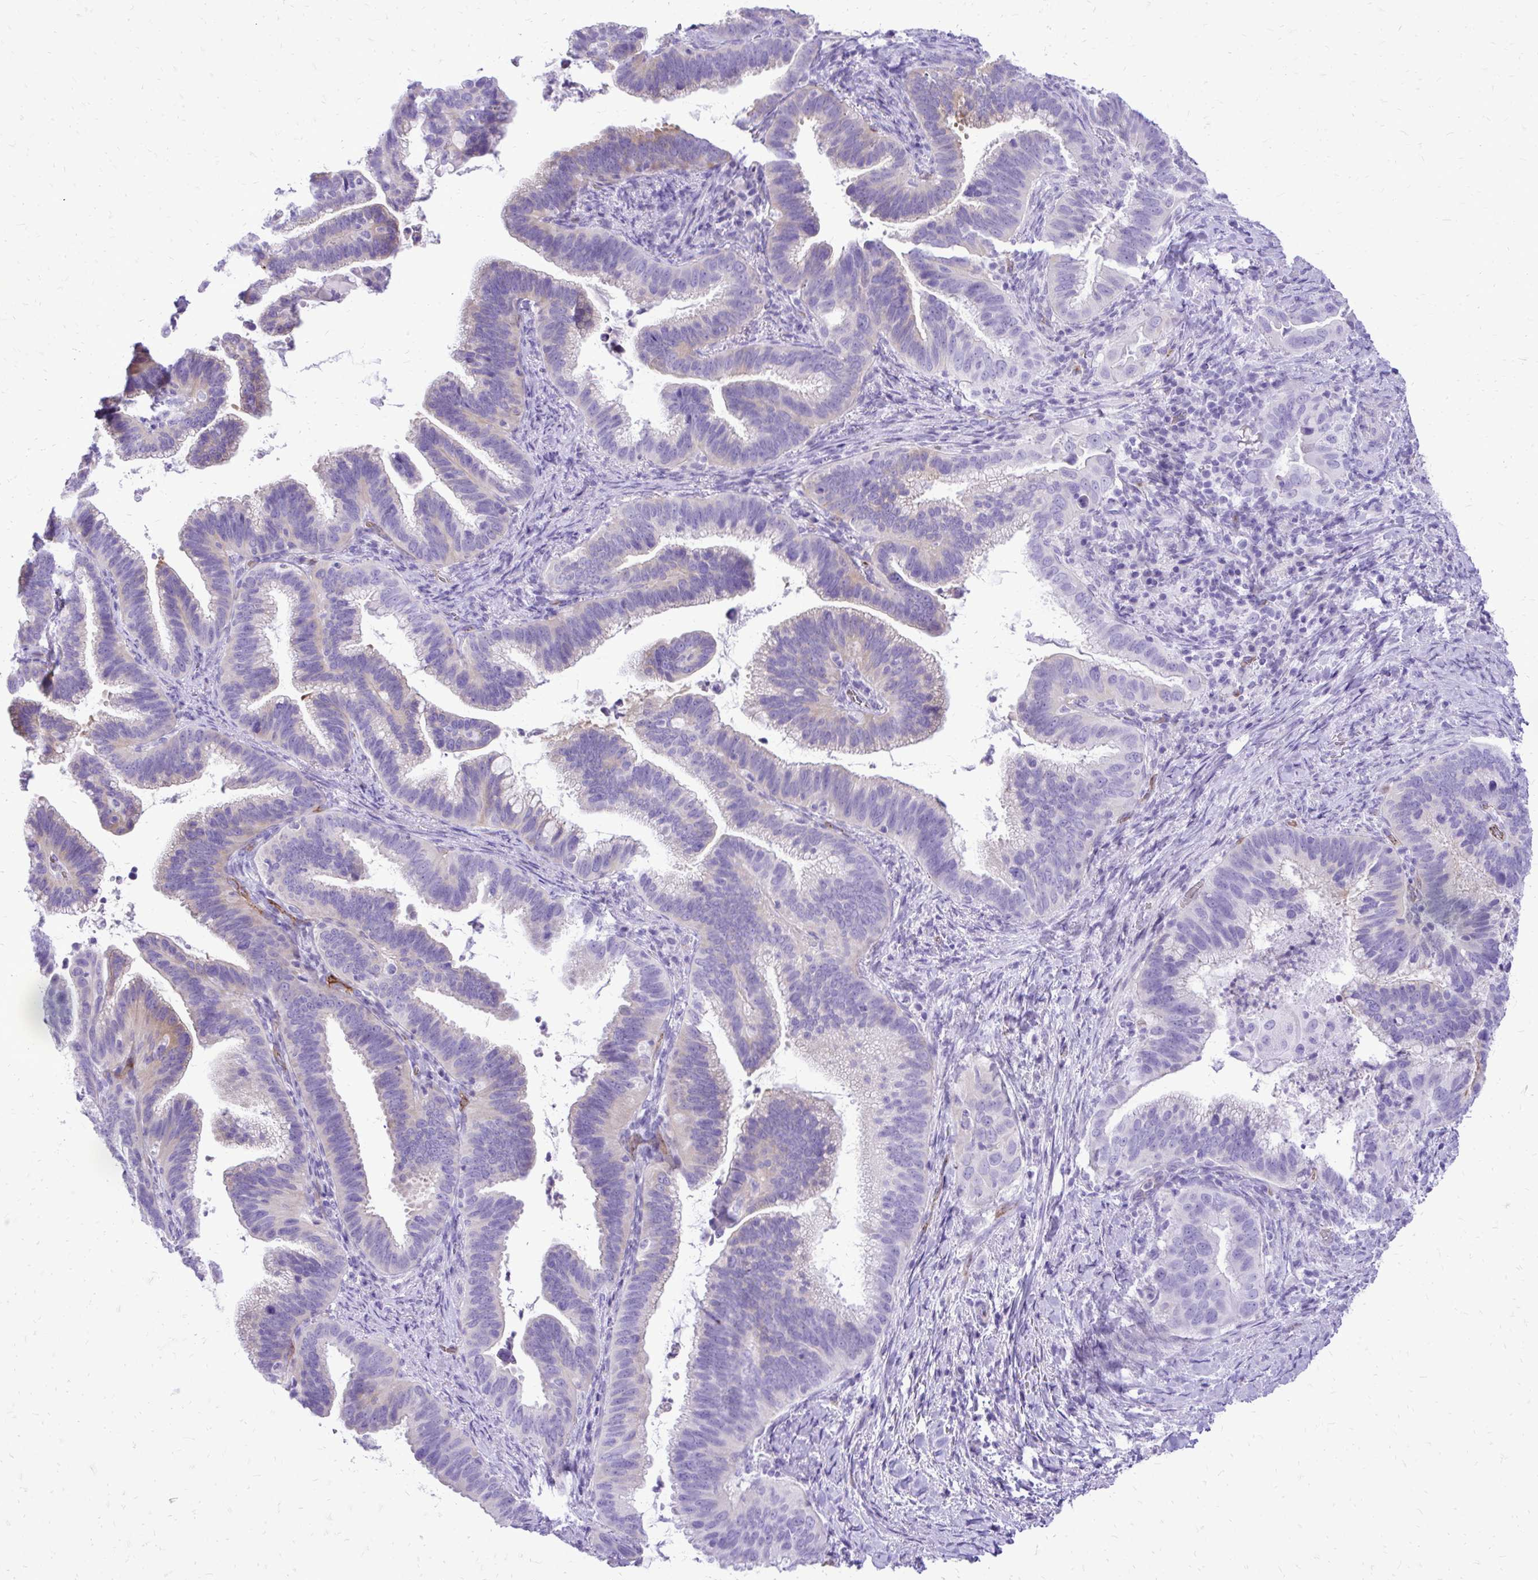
{"staining": {"intensity": "negative", "quantity": "none", "location": "none"}, "tissue": "cervical cancer", "cell_type": "Tumor cells", "image_type": "cancer", "snomed": [{"axis": "morphology", "description": "Adenocarcinoma, NOS"}, {"axis": "topography", "description": "Cervix"}], "caption": "The histopathology image shows no staining of tumor cells in cervical cancer (adenocarcinoma).", "gene": "PELI3", "patient": {"sex": "female", "age": 61}}